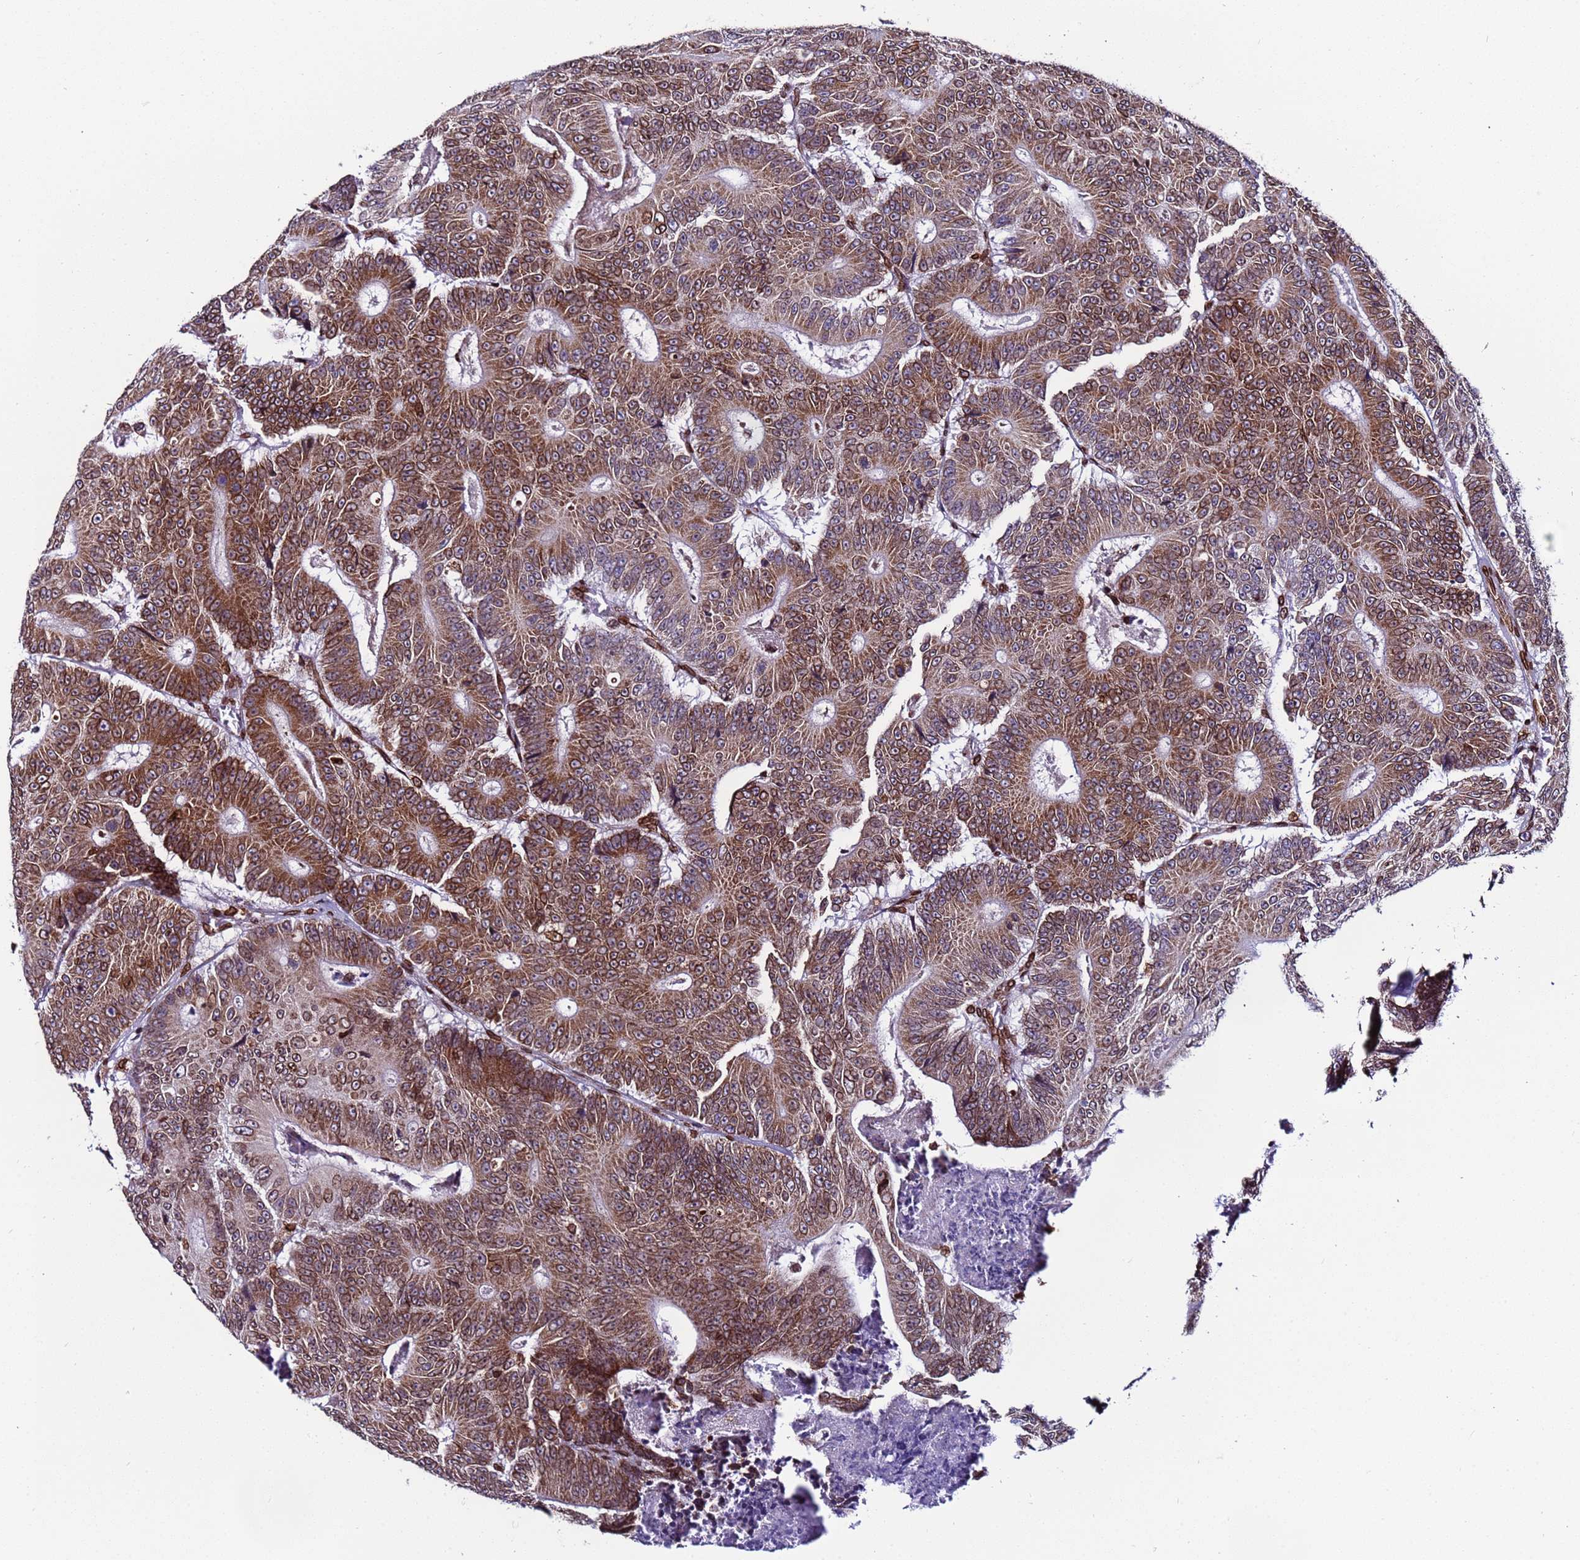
{"staining": {"intensity": "moderate", "quantity": ">75%", "location": "cytoplasmic/membranous,nuclear"}, "tissue": "colorectal cancer", "cell_type": "Tumor cells", "image_type": "cancer", "snomed": [{"axis": "morphology", "description": "Adenocarcinoma, NOS"}, {"axis": "topography", "description": "Colon"}], "caption": "Colorectal cancer (adenocarcinoma) stained for a protein (brown) reveals moderate cytoplasmic/membranous and nuclear positive expression in about >75% of tumor cells.", "gene": "TOR1AIP1", "patient": {"sex": "male", "age": 83}}